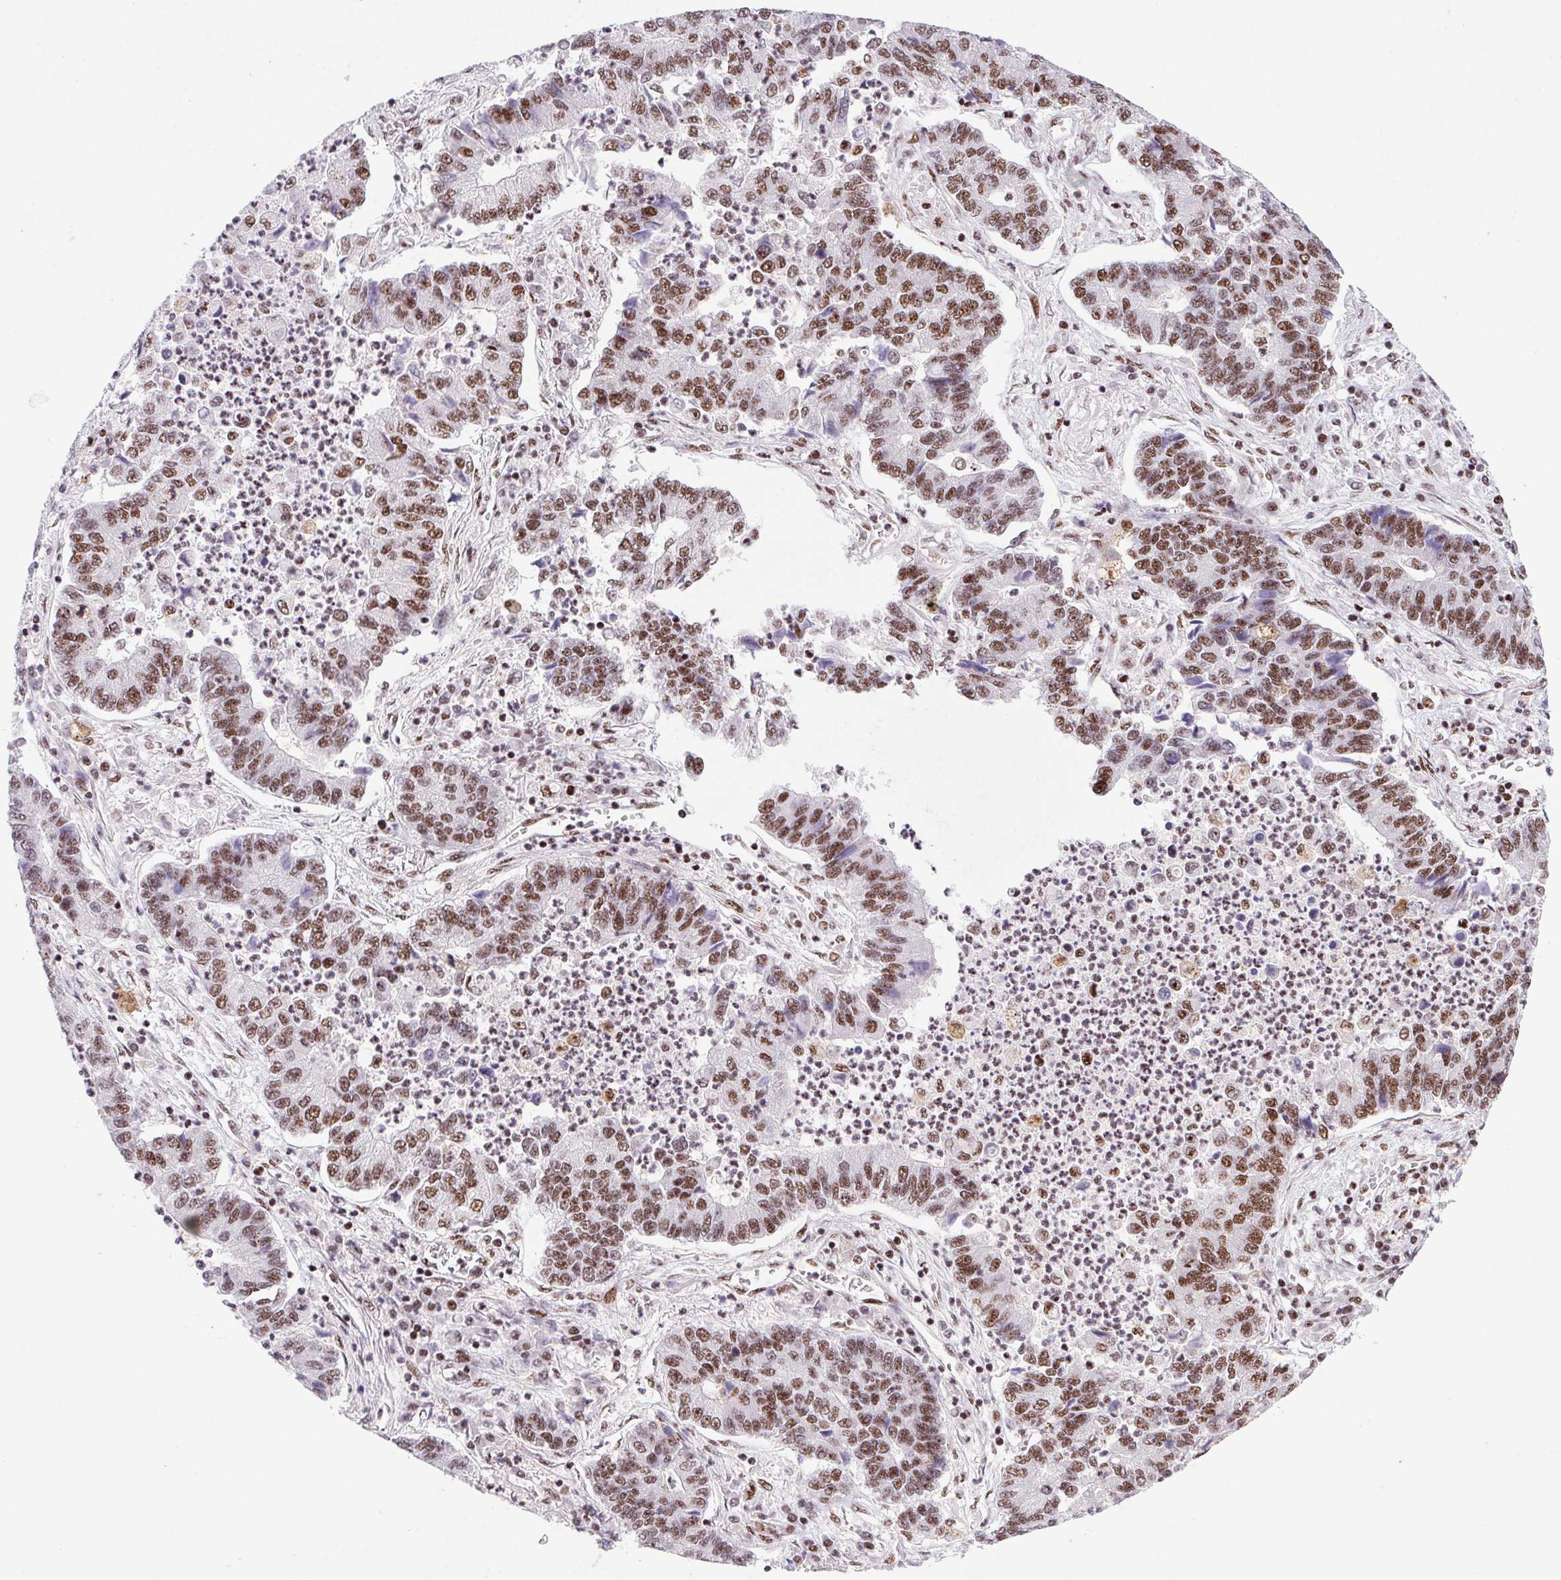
{"staining": {"intensity": "moderate", "quantity": ">75%", "location": "nuclear"}, "tissue": "lung cancer", "cell_type": "Tumor cells", "image_type": "cancer", "snomed": [{"axis": "morphology", "description": "Adenocarcinoma, NOS"}, {"axis": "topography", "description": "Lung"}], "caption": "Lung cancer (adenocarcinoma) was stained to show a protein in brown. There is medium levels of moderate nuclear positivity in approximately >75% of tumor cells.", "gene": "LDLRAD4", "patient": {"sex": "female", "age": 57}}